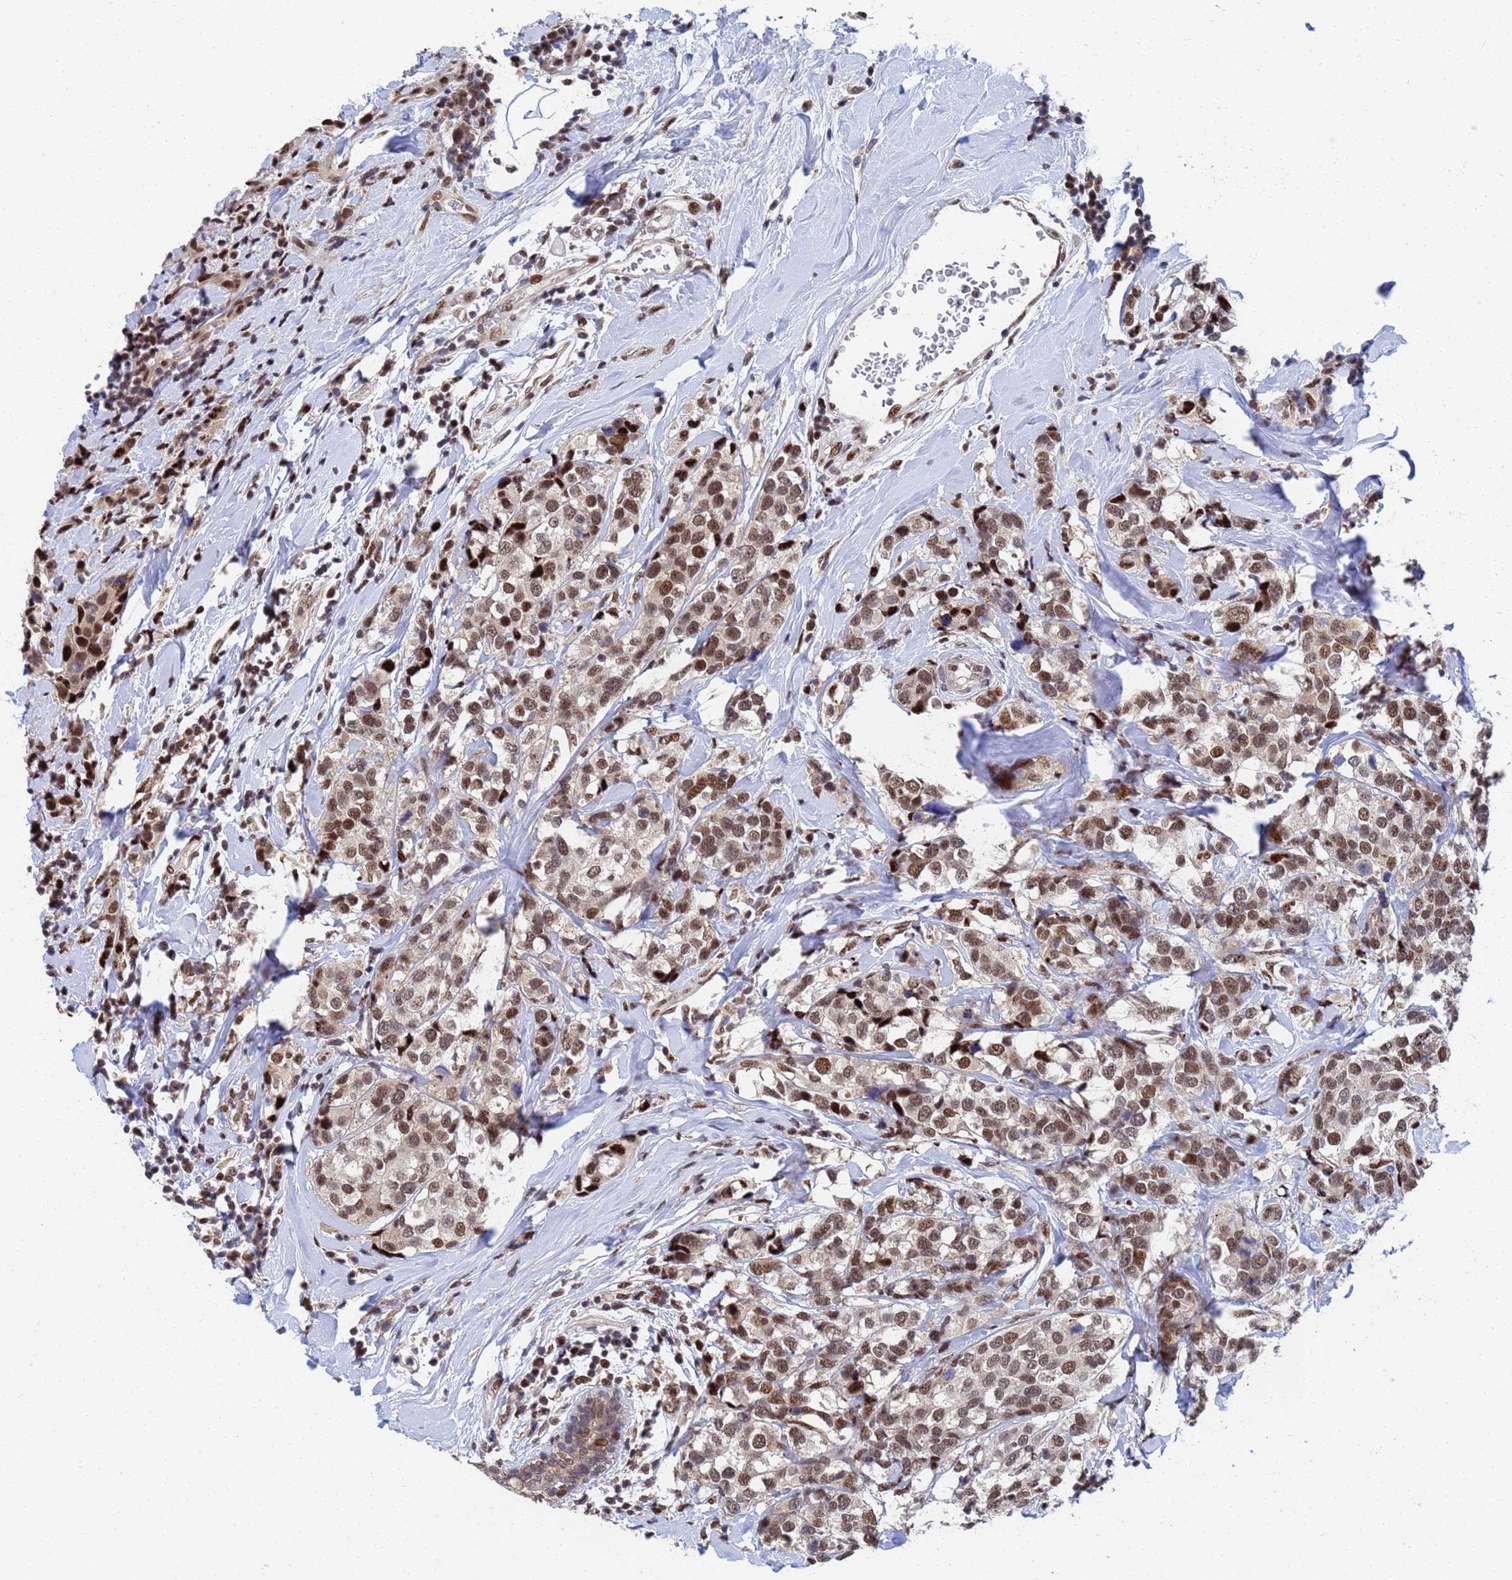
{"staining": {"intensity": "moderate", "quantity": ">75%", "location": "nuclear"}, "tissue": "breast cancer", "cell_type": "Tumor cells", "image_type": "cancer", "snomed": [{"axis": "morphology", "description": "Lobular carcinoma"}, {"axis": "topography", "description": "Breast"}], "caption": "Tumor cells demonstrate moderate nuclear staining in about >75% of cells in breast cancer (lobular carcinoma). (Brightfield microscopy of DAB IHC at high magnification).", "gene": "AP5Z1", "patient": {"sex": "female", "age": 59}}